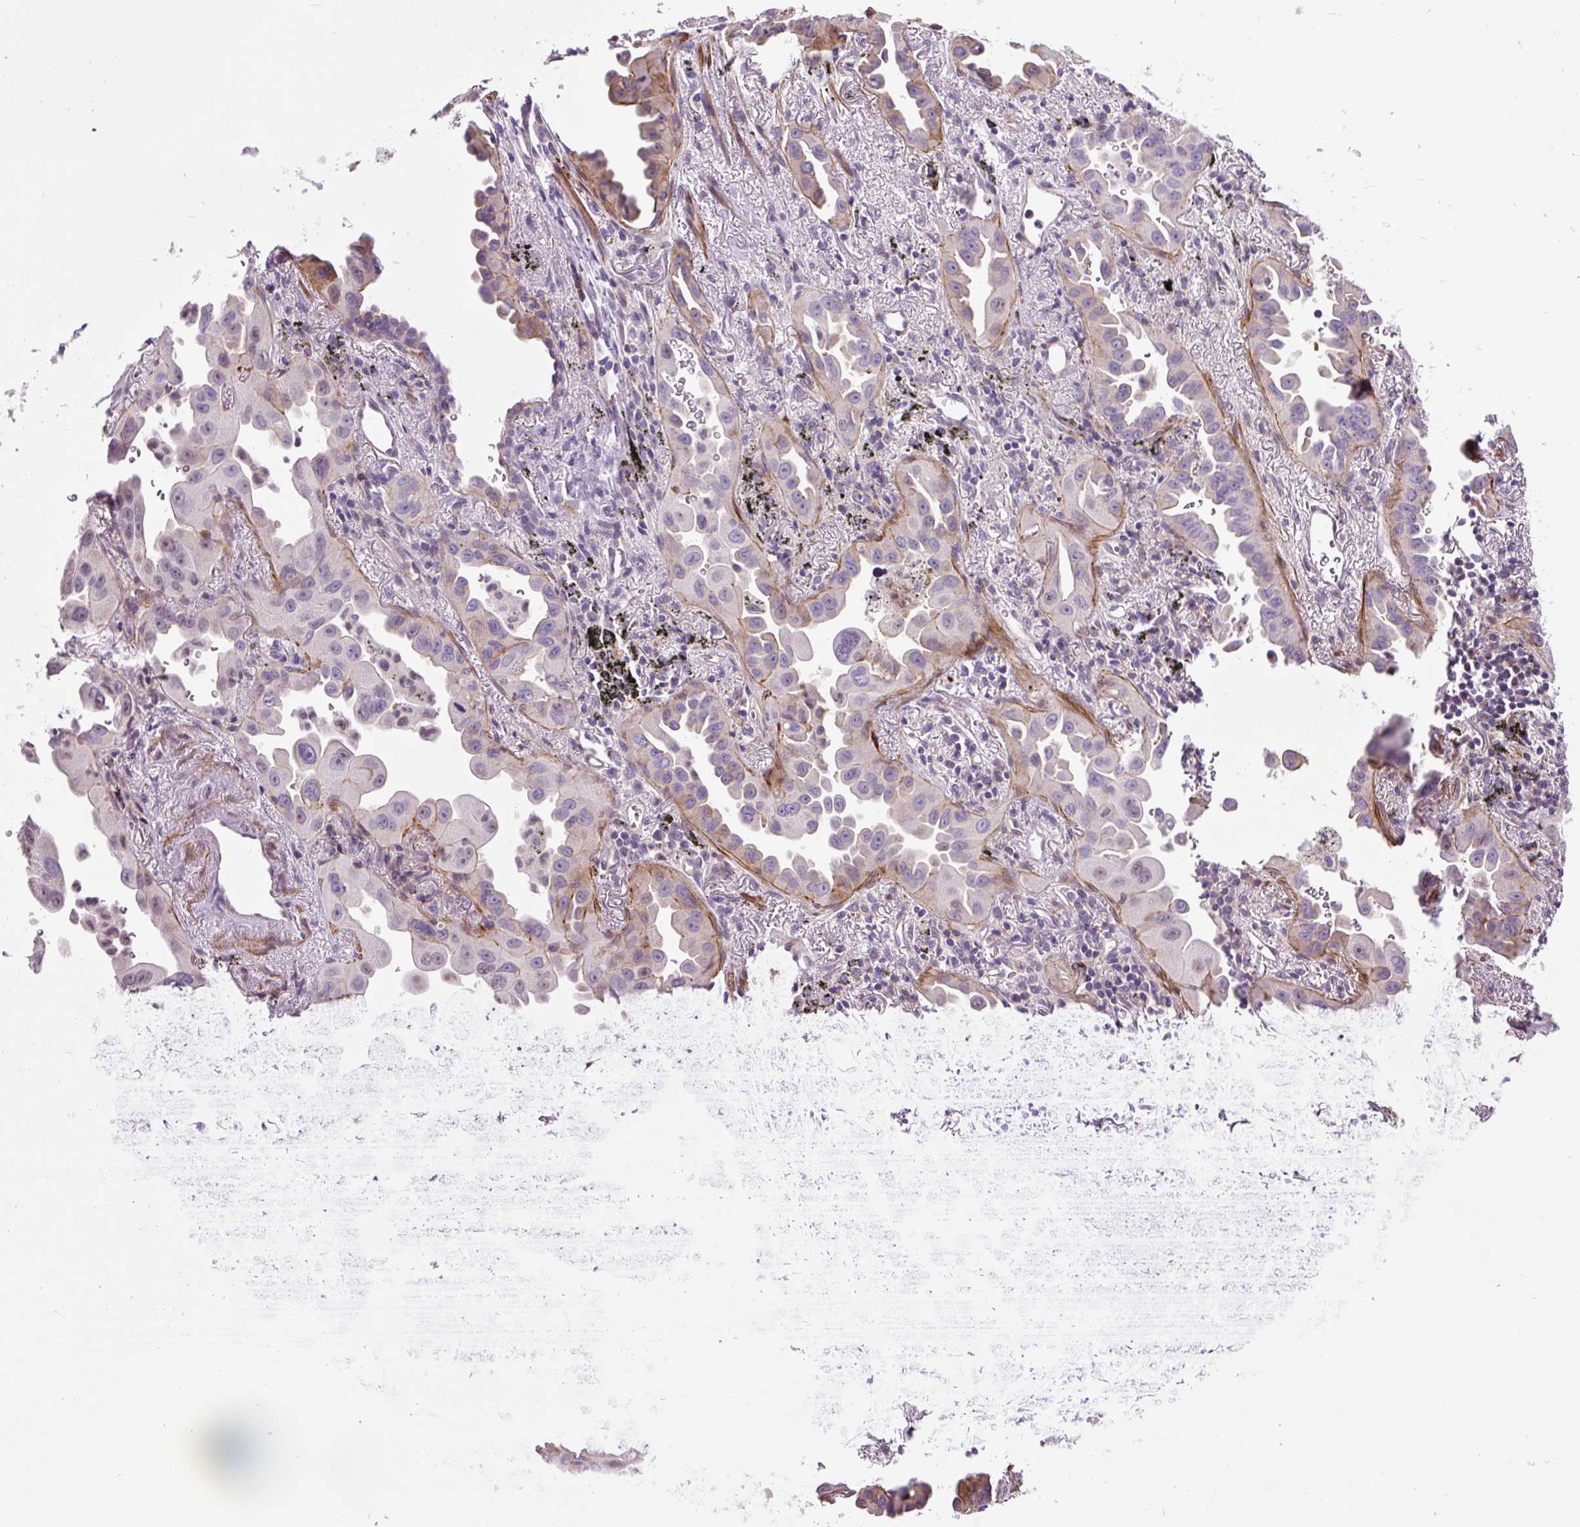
{"staining": {"intensity": "moderate", "quantity": "<25%", "location": "cytoplasmic/membranous"}, "tissue": "lung cancer", "cell_type": "Tumor cells", "image_type": "cancer", "snomed": [{"axis": "morphology", "description": "Adenocarcinoma, NOS"}, {"axis": "topography", "description": "Lung"}], "caption": "Lung adenocarcinoma stained with DAB immunohistochemistry exhibits low levels of moderate cytoplasmic/membranous positivity in approximately <25% of tumor cells.", "gene": "ZNF197", "patient": {"sex": "male", "age": 68}}